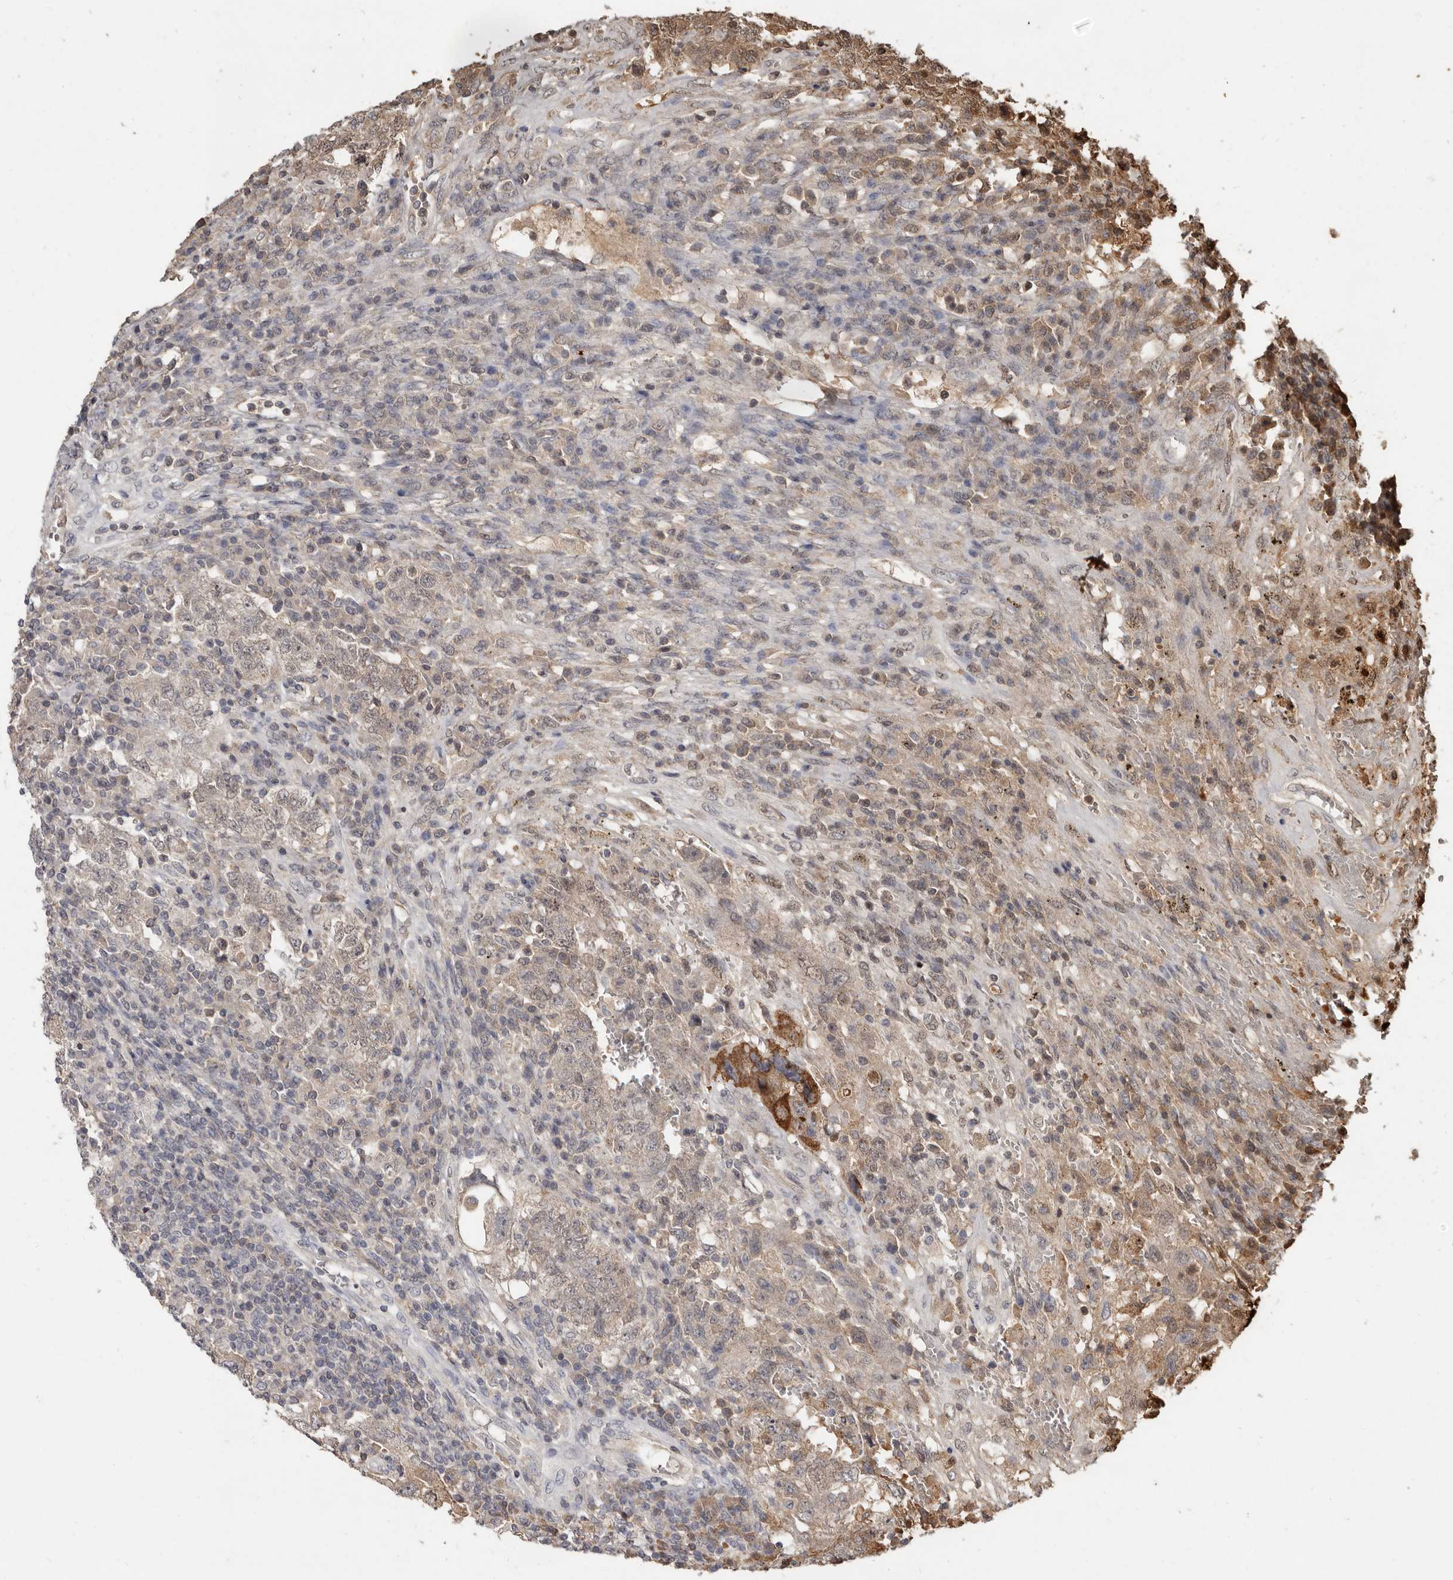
{"staining": {"intensity": "weak", "quantity": ">75%", "location": "cytoplasmic/membranous"}, "tissue": "testis cancer", "cell_type": "Tumor cells", "image_type": "cancer", "snomed": [{"axis": "morphology", "description": "Carcinoma, Embryonal, NOS"}, {"axis": "topography", "description": "Testis"}], "caption": "There is low levels of weak cytoplasmic/membranous positivity in tumor cells of embryonal carcinoma (testis), as demonstrated by immunohistochemical staining (brown color).", "gene": "LINGO2", "patient": {"sex": "male", "age": 26}}